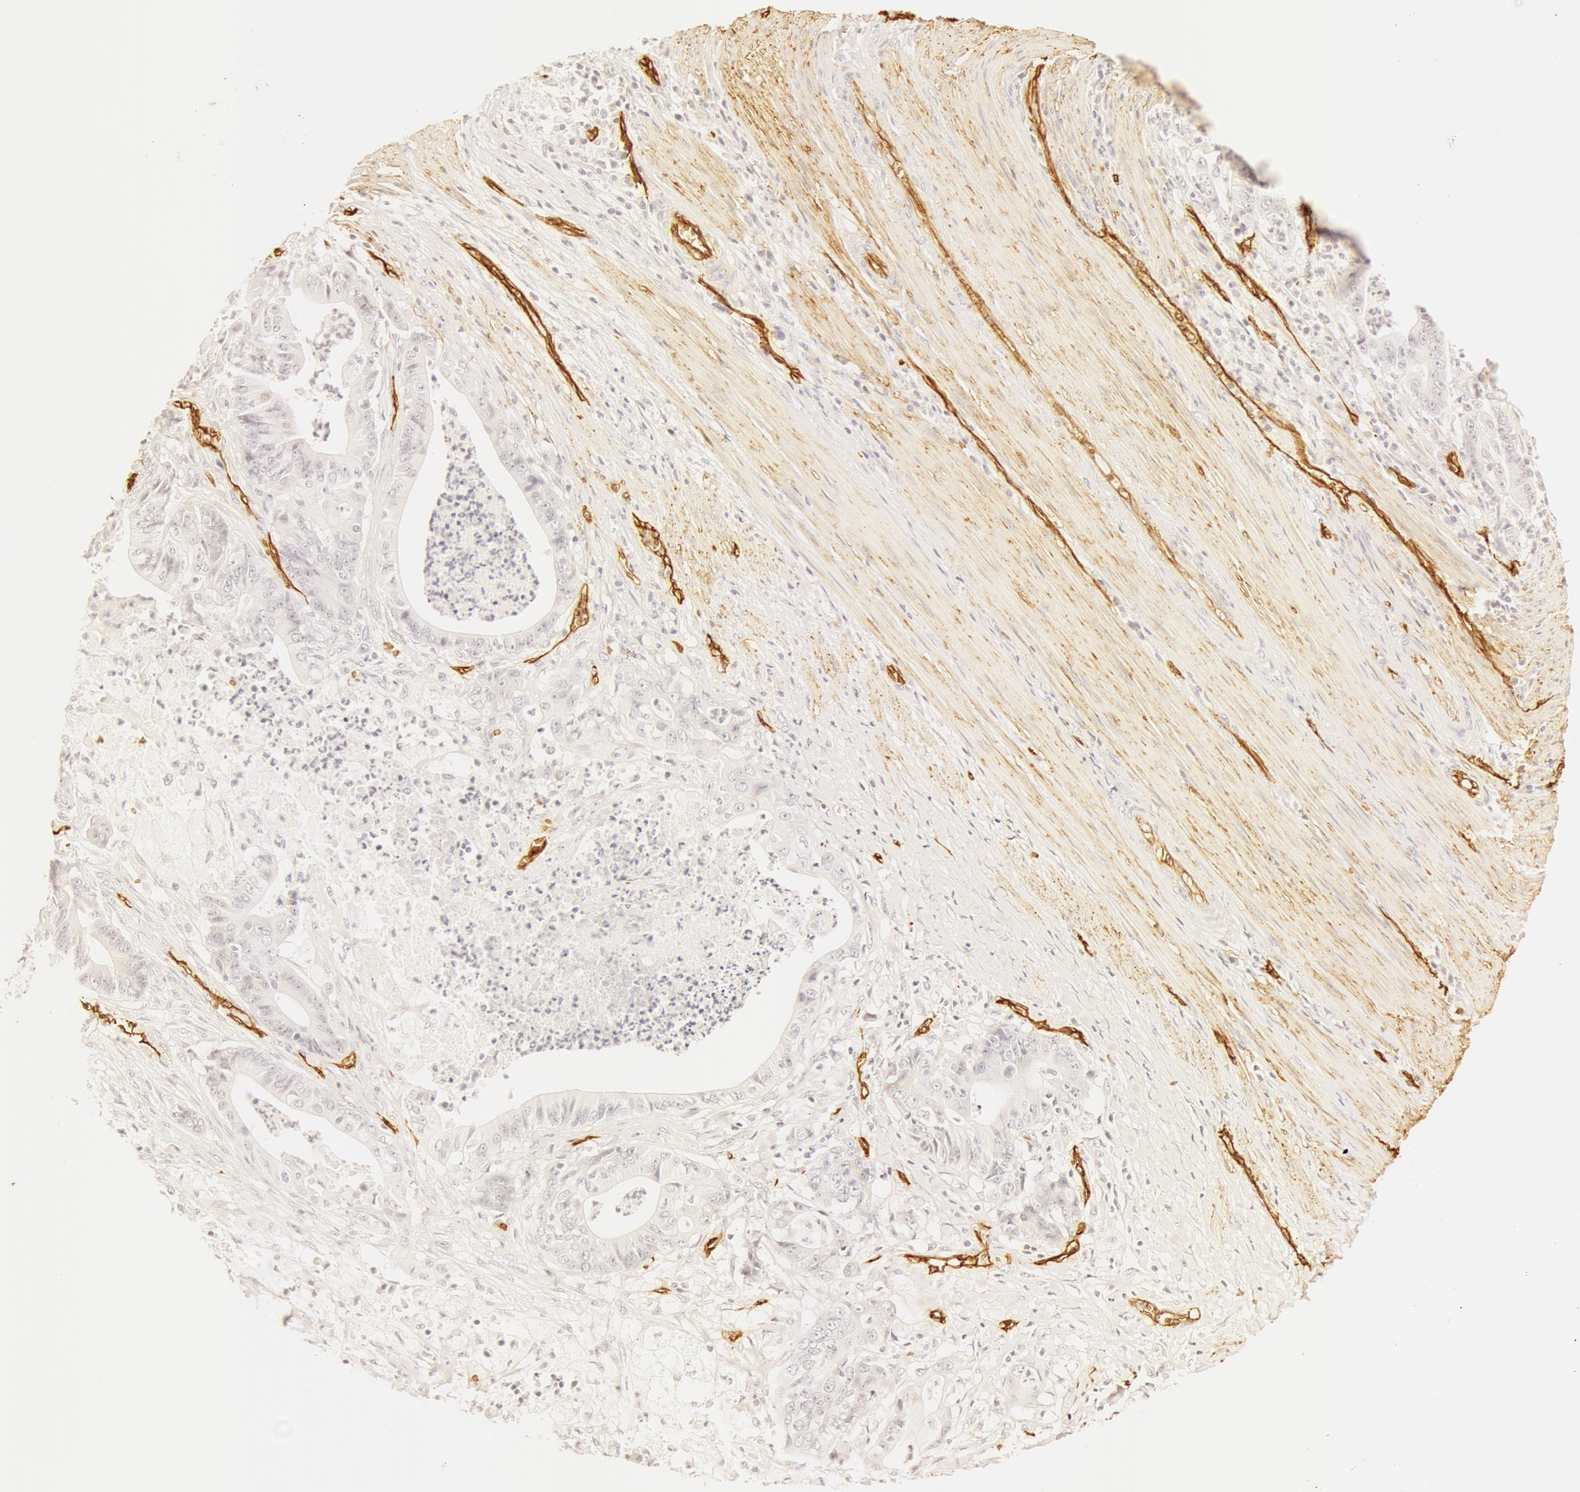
{"staining": {"intensity": "negative", "quantity": "none", "location": "none"}, "tissue": "stomach cancer", "cell_type": "Tumor cells", "image_type": "cancer", "snomed": [{"axis": "morphology", "description": "Adenocarcinoma, NOS"}, {"axis": "topography", "description": "Stomach, lower"}], "caption": "Stomach cancer (adenocarcinoma) stained for a protein using immunohistochemistry (IHC) displays no expression tumor cells.", "gene": "AQP1", "patient": {"sex": "female", "age": 86}}